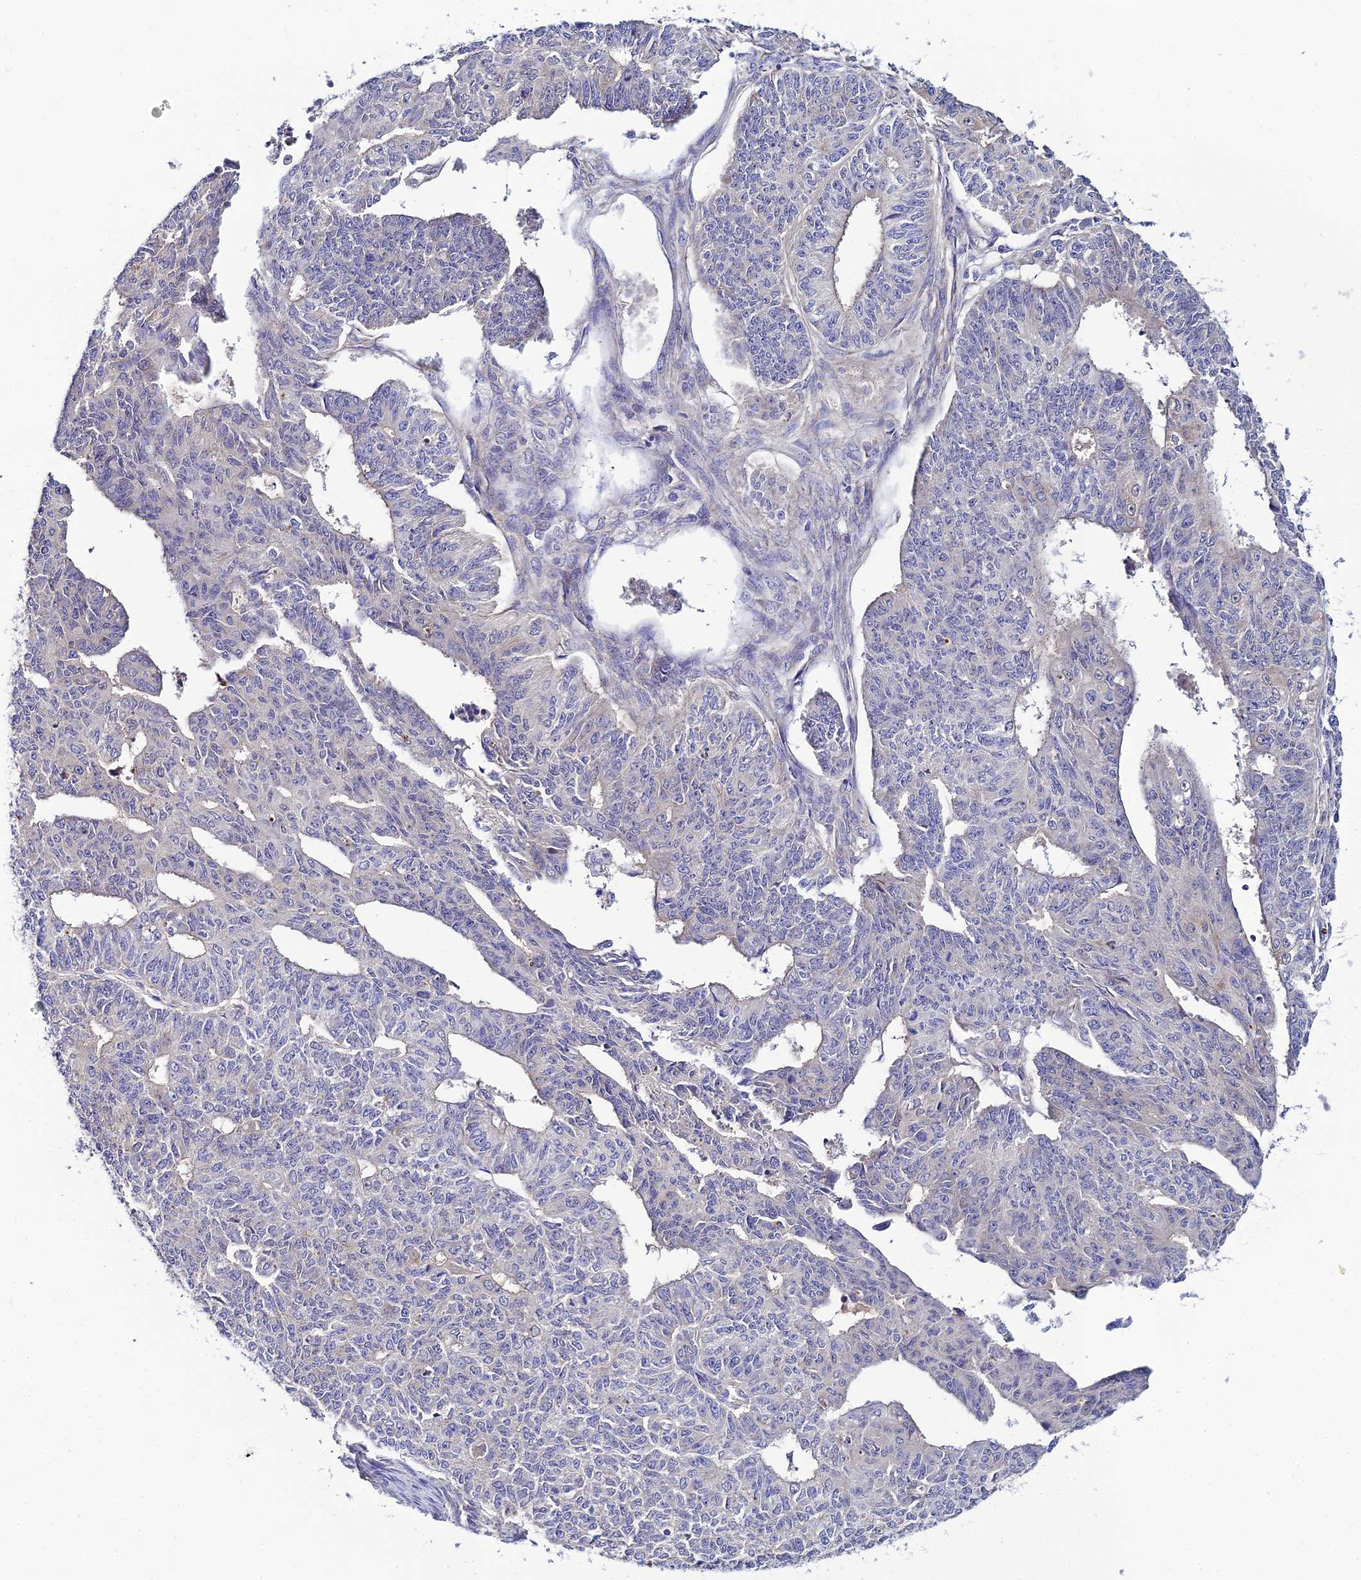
{"staining": {"intensity": "negative", "quantity": "none", "location": "none"}, "tissue": "endometrial cancer", "cell_type": "Tumor cells", "image_type": "cancer", "snomed": [{"axis": "morphology", "description": "Adenocarcinoma, NOS"}, {"axis": "topography", "description": "Endometrium"}], "caption": "Immunohistochemical staining of adenocarcinoma (endometrial) displays no significant positivity in tumor cells.", "gene": "ACOT2", "patient": {"sex": "female", "age": 32}}